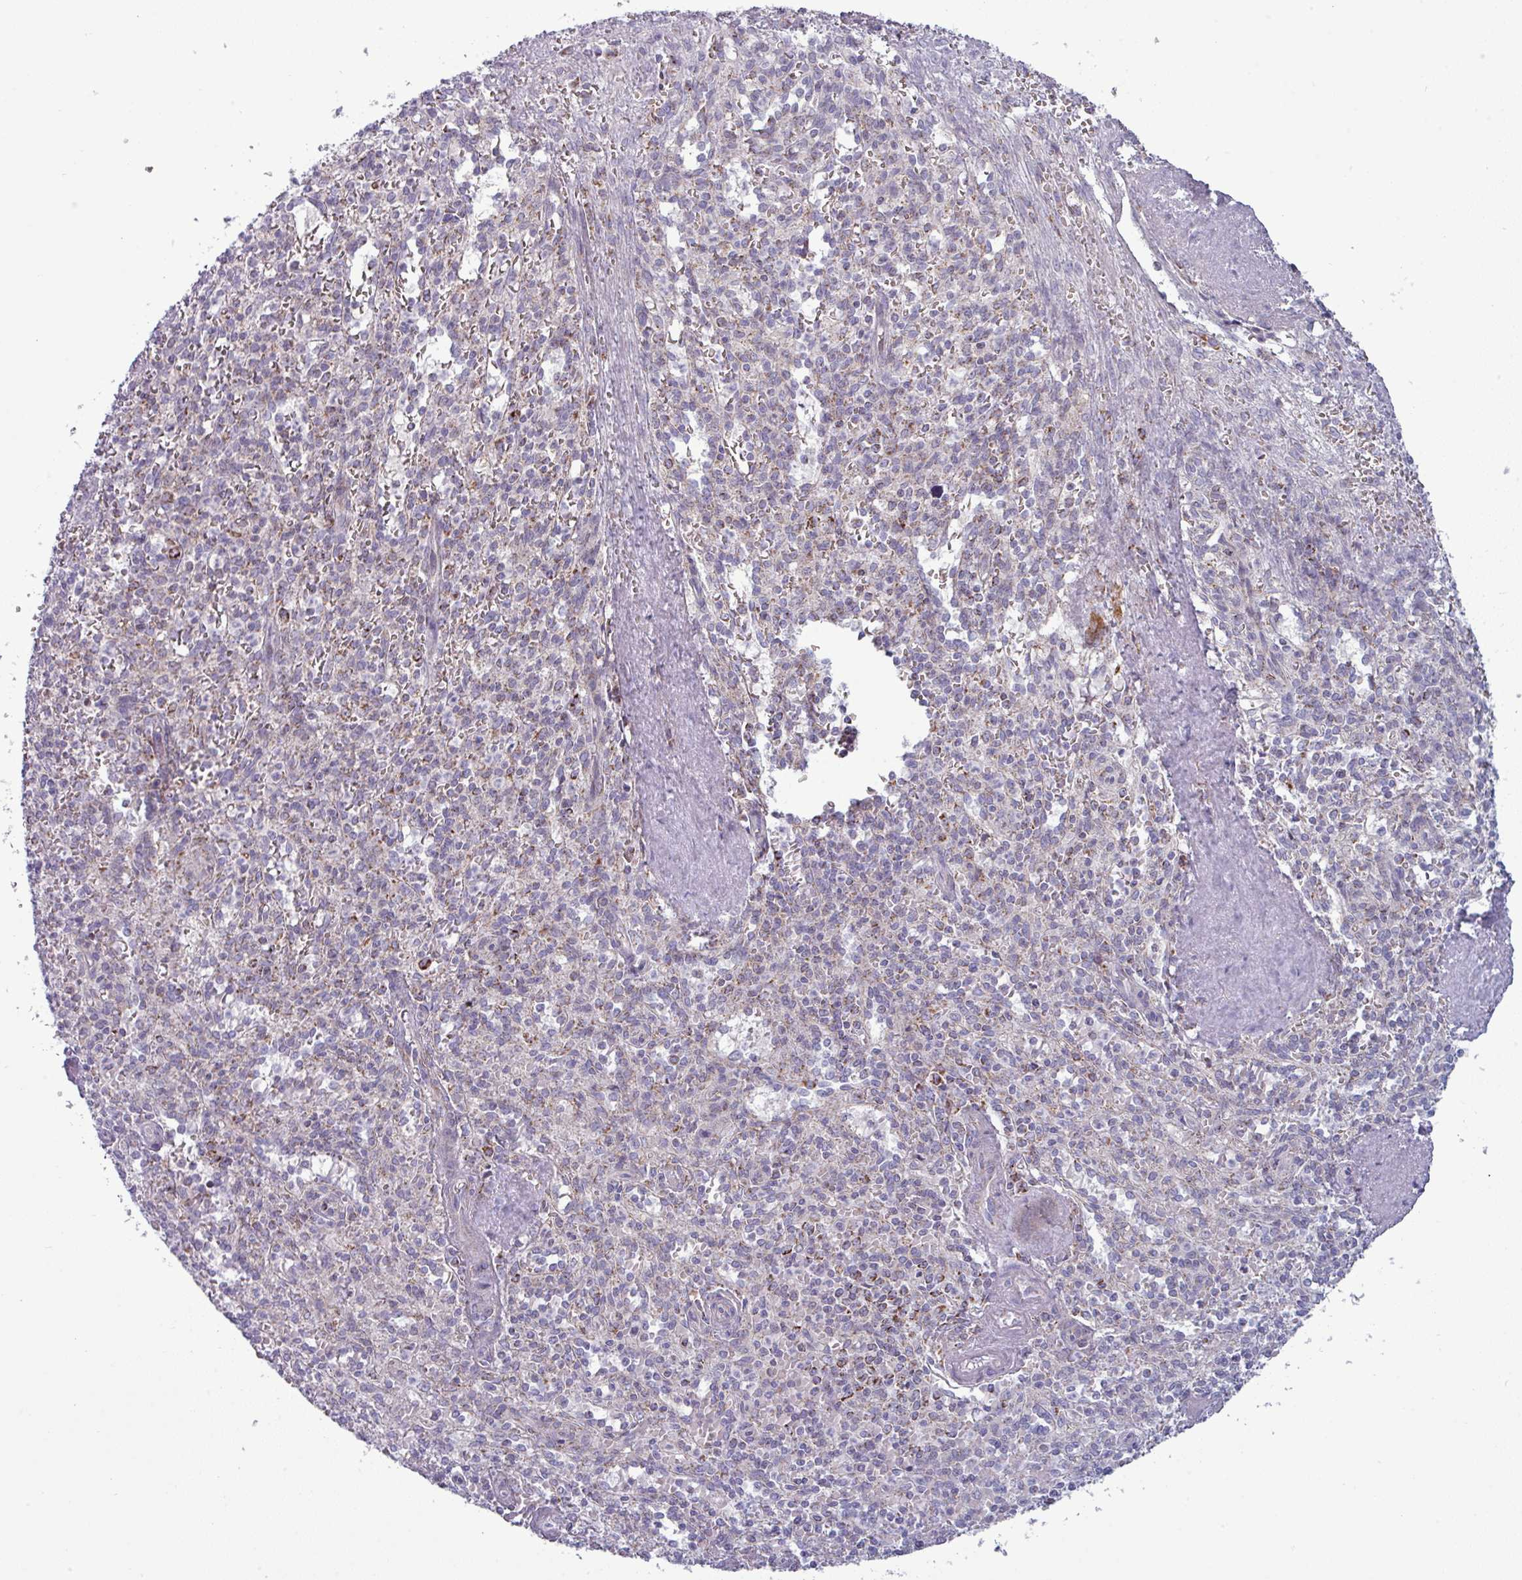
{"staining": {"intensity": "moderate", "quantity": "25%-75%", "location": "cytoplasmic/membranous"}, "tissue": "spleen", "cell_type": "Cells in red pulp", "image_type": "normal", "snomed": [{"axis": "morphology", "description": "Normal tissue, NOS"}, {"axis": "topography", "description": "Spleen"}], "caption": "Spleen stained with a brown dye demonstrates moderate cytoplasmic/membranous positive staining in about 25%-75% of cells in red pulp.", "gene": "ZNF615", "patient": {"sex": "female", "age": 70}}